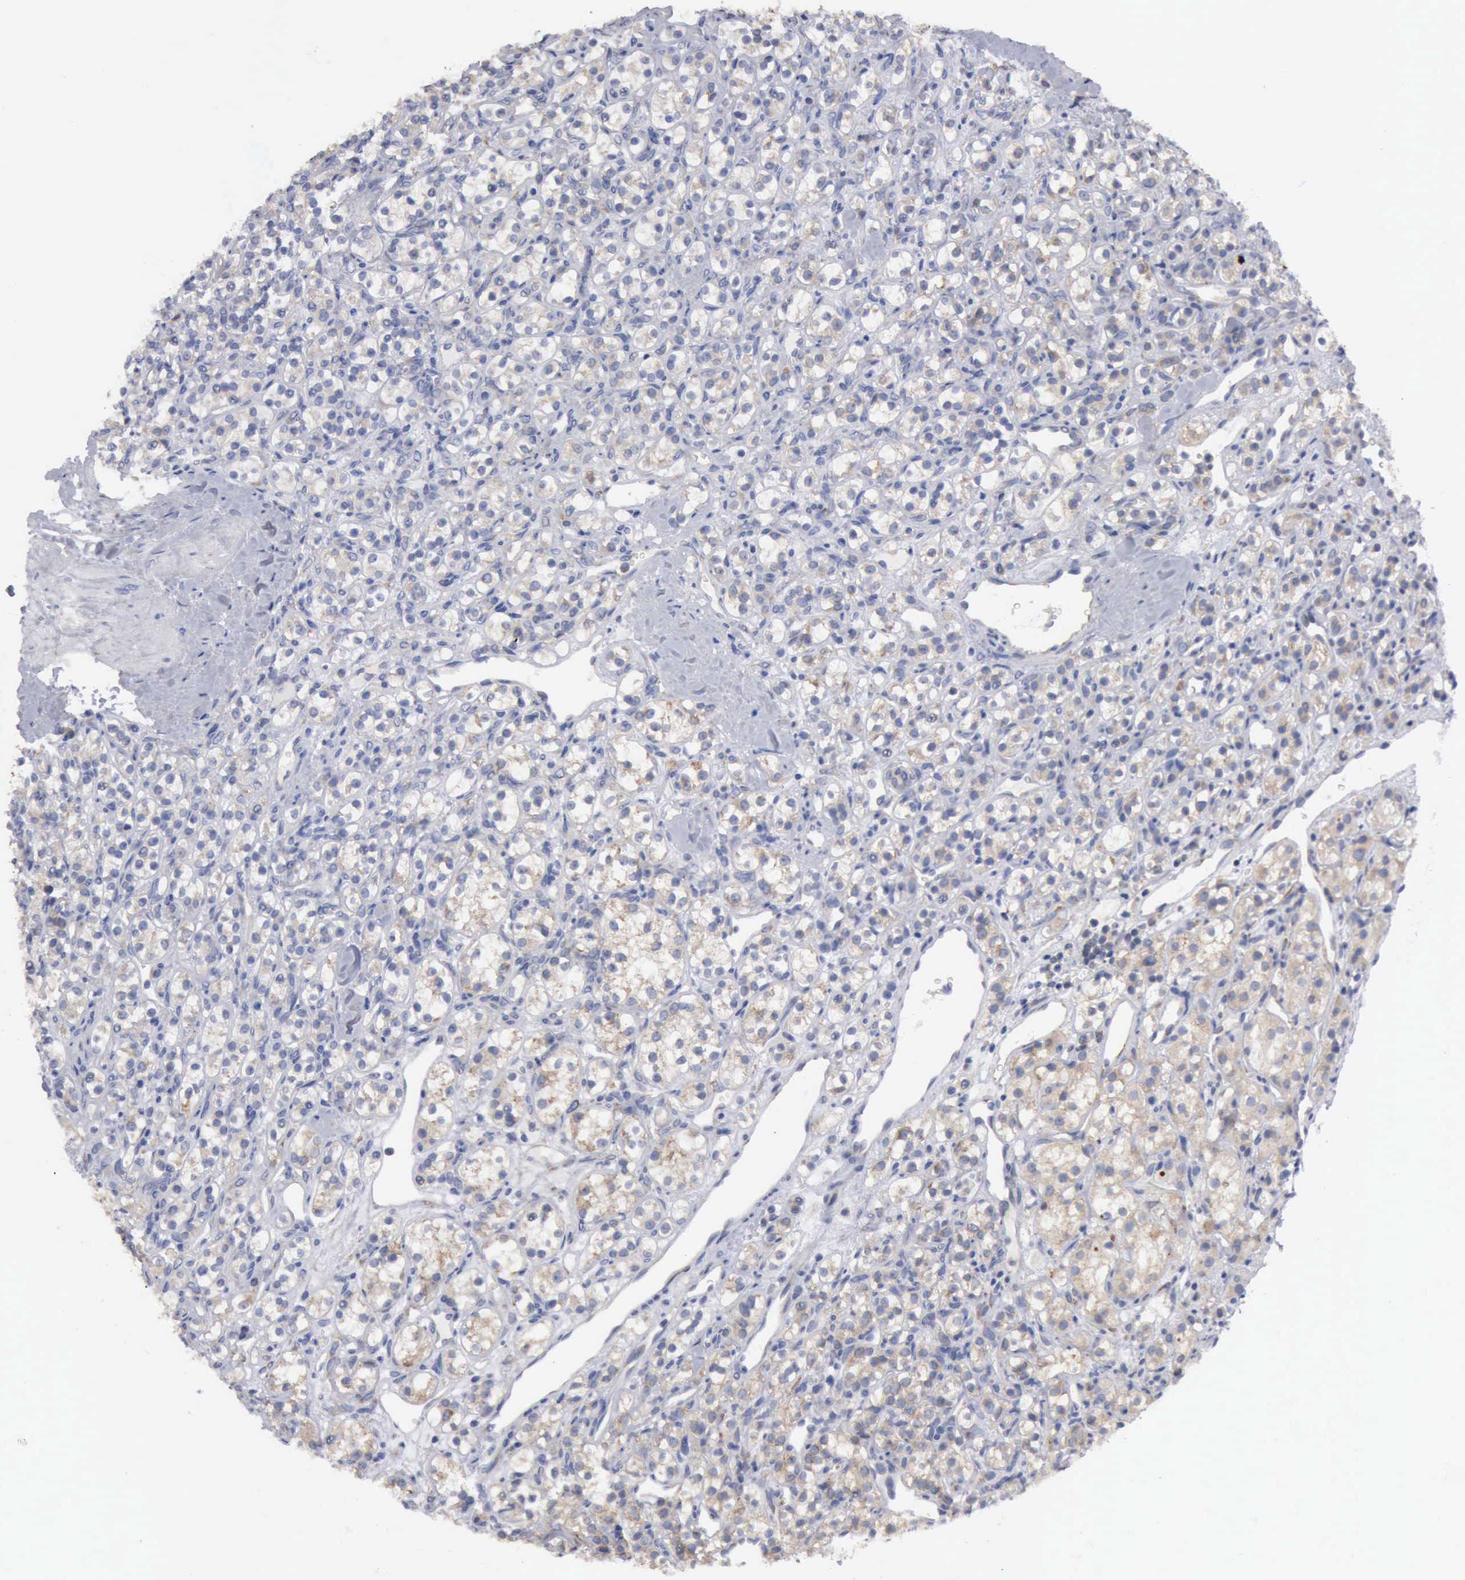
{"staining": {"intensity": "weak", "quantity": "<25%", "location": "cytoplasmic/membranous"}, "tissue": "renal cancer", "cell_type": "Tumor cells", "image_type": "cancer", "snomed": [{"axis": "morphology", "description": "Adenocarcinoma, NOS"}, {"axis": "topography", "description": "Kidney"}], "caption": "This histopathology image is of renal cancer stained with immunohistochemistry (IHC) to label a protein in brown with the nuclei are counter-stained blue. There is no positivity in tumor cells.", "gene": "TXLNG", "patient": {"sex": "male", "age": 77}}